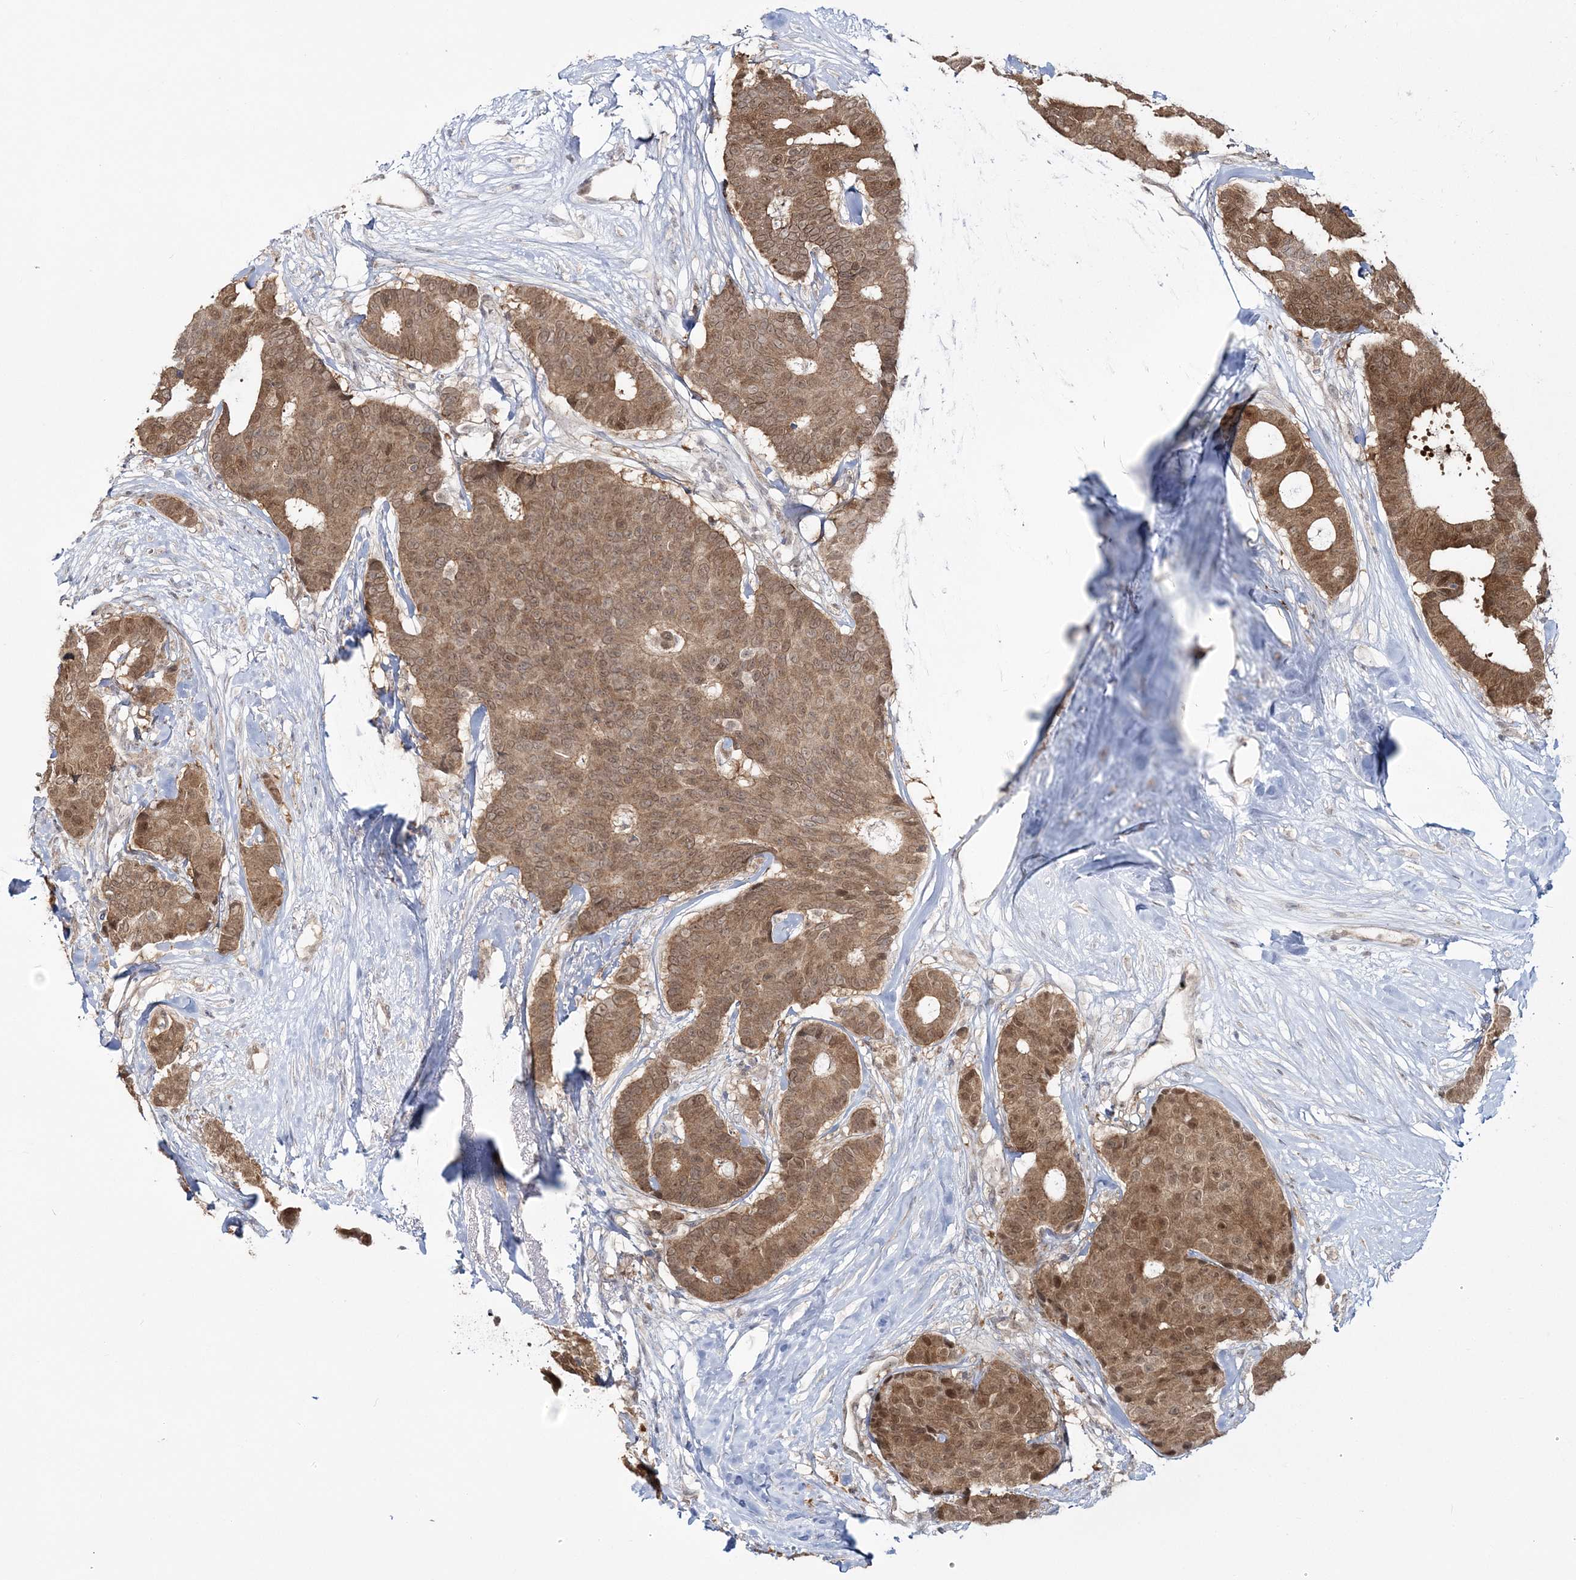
{"staining": {"intensity": "moderate", "quantity": ">75%", "location": "cytoplasmic/membranous,nuclear"}, "tissue": "breast cancer", "cell_type": "Tumor cells", "image_type": "cancer", "snomed": [{"axis": "morphology", "description": "Duct carcinoma"}, {"axis": "topography", "description": "Breast"}], "caption": "Immunohistochemical staining of human breast cancer shows medium levels of moderate cytoplasmic/membranous and nuclear expression in approximately >75% of tumor cells.", "gene": "ZFAND6", "patient": {"sex": "female", "age": 75}}